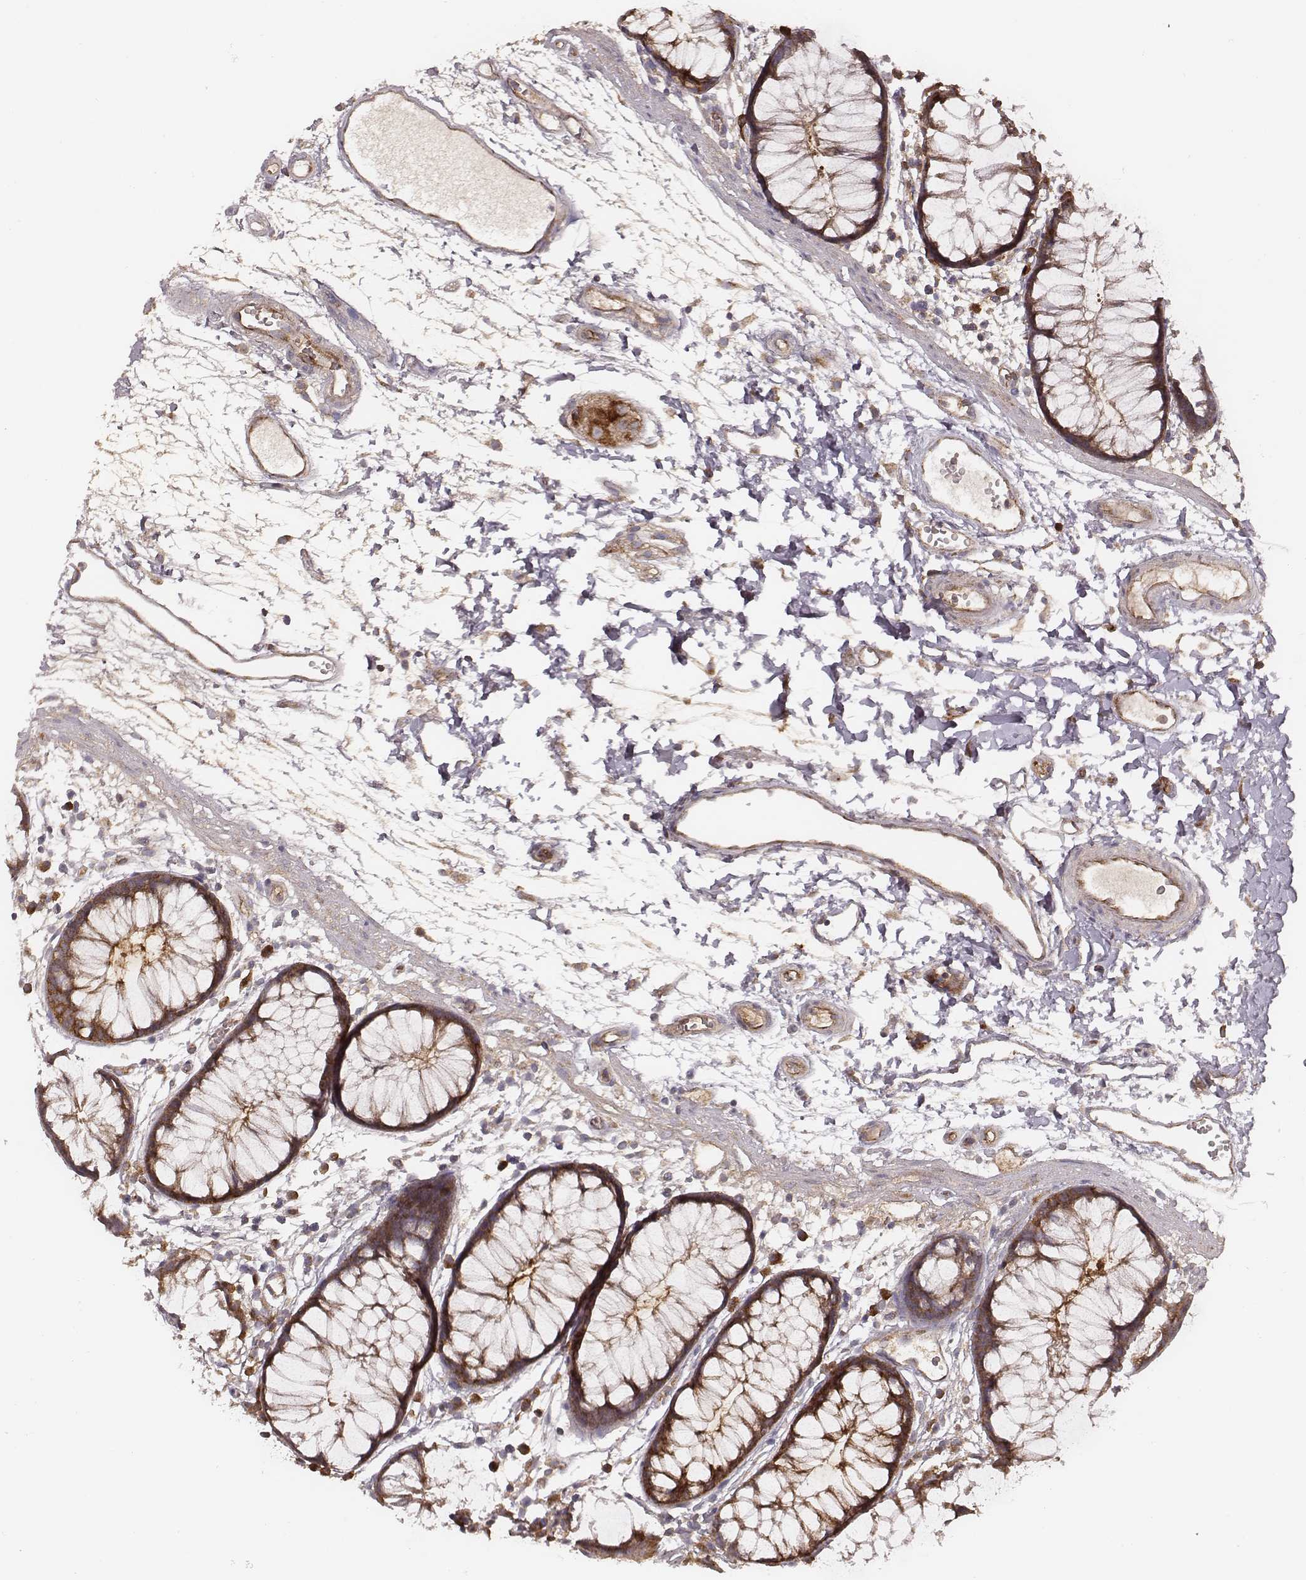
{"staining": {"intensity": "moderate", "quantity": ">75%", "location": "cytoplasmic/membranous"}, "tissue": "colon", "cell_type": "Endothelial cells", "image_type": "normal", "snomed": [{"axis": "morphology", "description": "Normal tissue, NOS"}, {"axis": "morphology", "description": "Adenocarcinoma, NOS"}, {"axis": "topography", "description": "Colon"}], "caption": "Colon stained with a brown dye exhibits moderate cytoplasmic/membranous positive staining in approximately >75% of endothelial cells.", "gene": "CARS1", "patient": {"sex": "male", "age": 65}}